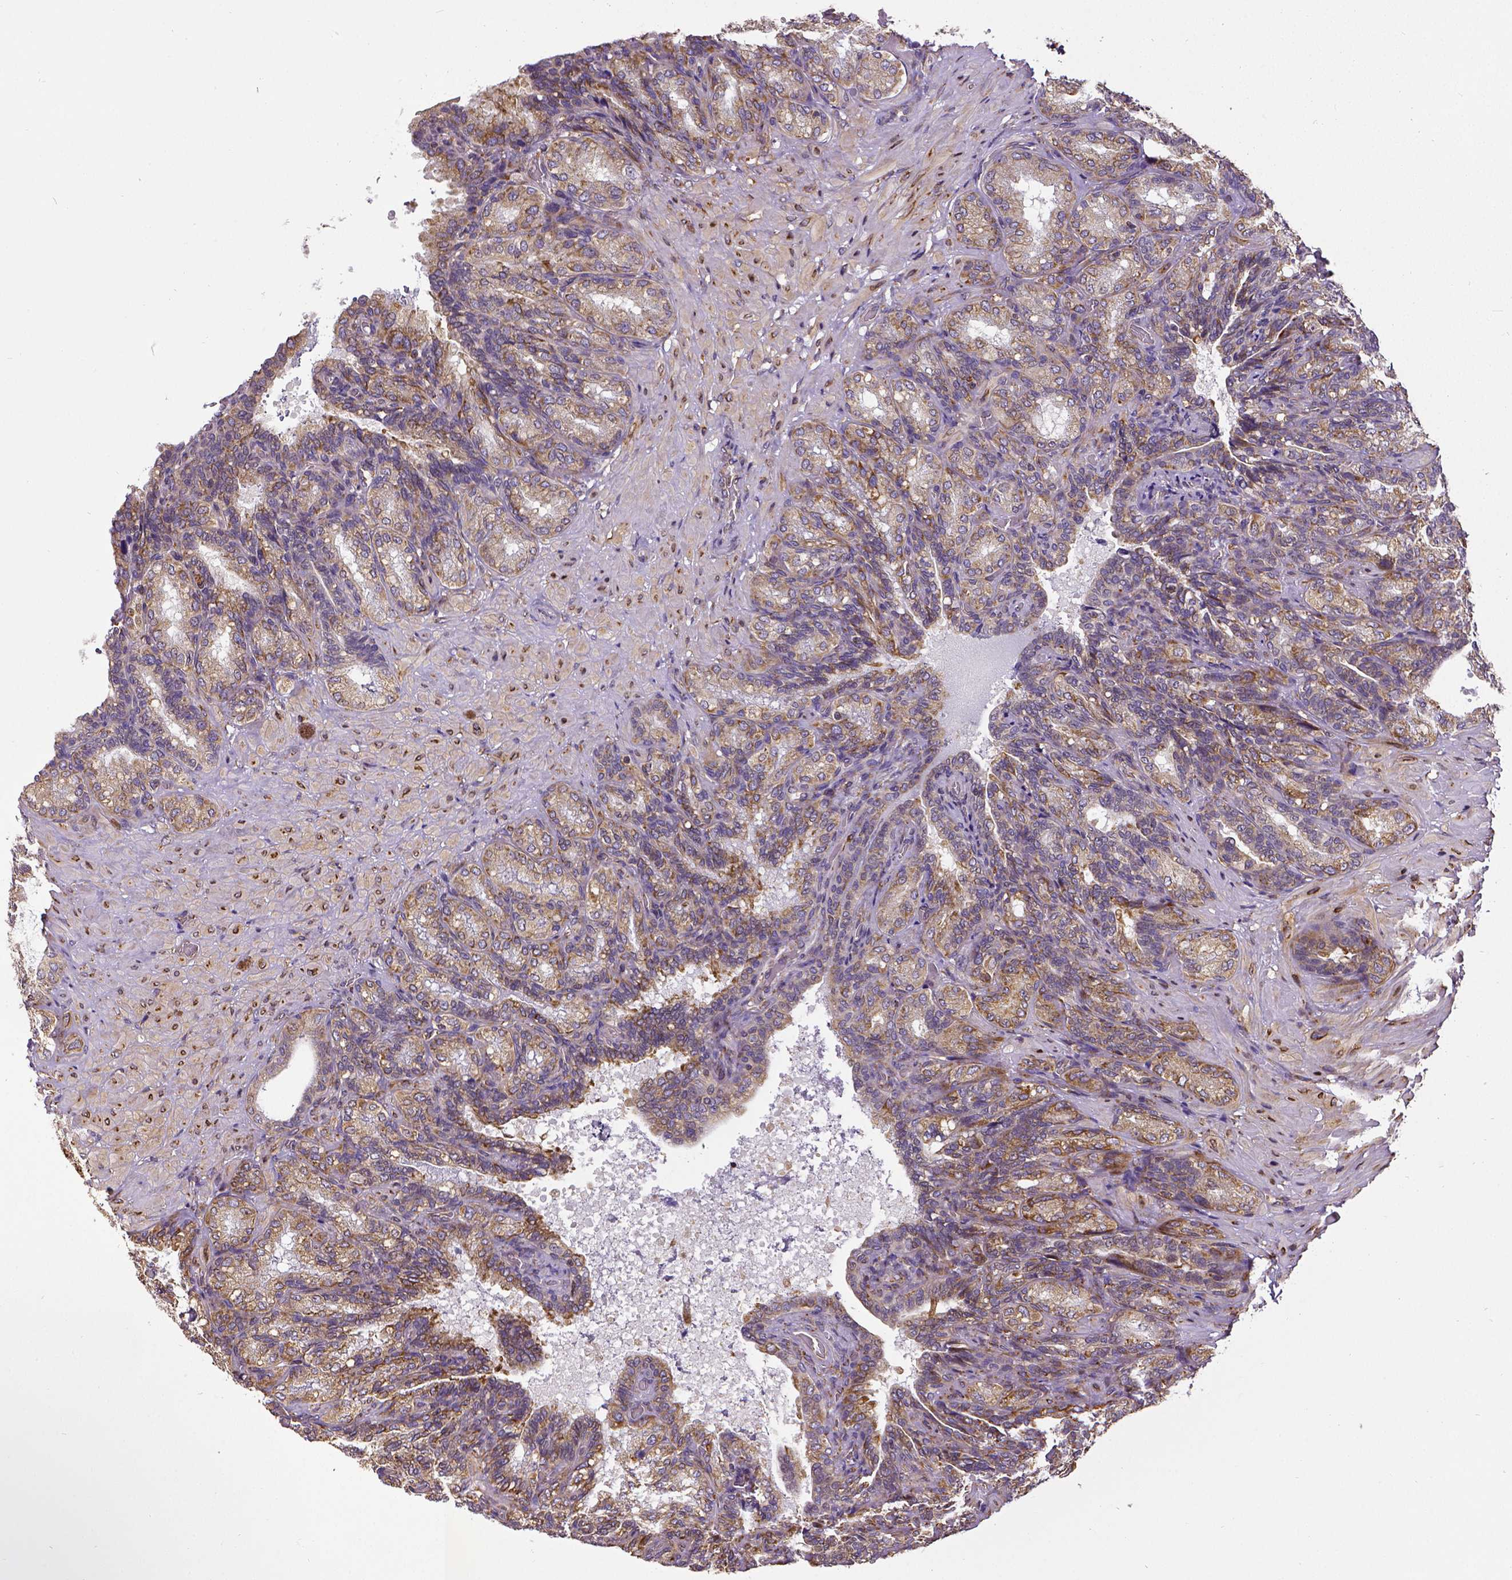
{"staining": {"intensity": "moderate", "quantity": ">75%", "location": "cytoplasmic/membranous"}, "tissue": "seminal vesicle", "cell_type": "Glandular cells", "image_type": "normal", "snomed": [{"axis": "morphology", "description": "Normal tissue, NOS"}, {"axis": "topography", "description": "Seminal veicle"}], "caption": "Immunohistochemical staining of benign human seminal vesicle shows medium levels of moderate cytoplasmic/membranous expression in approximately >75% of glandular cells.", "gene": "MTDH", "patient": {"sex": "male", "age": 68}}